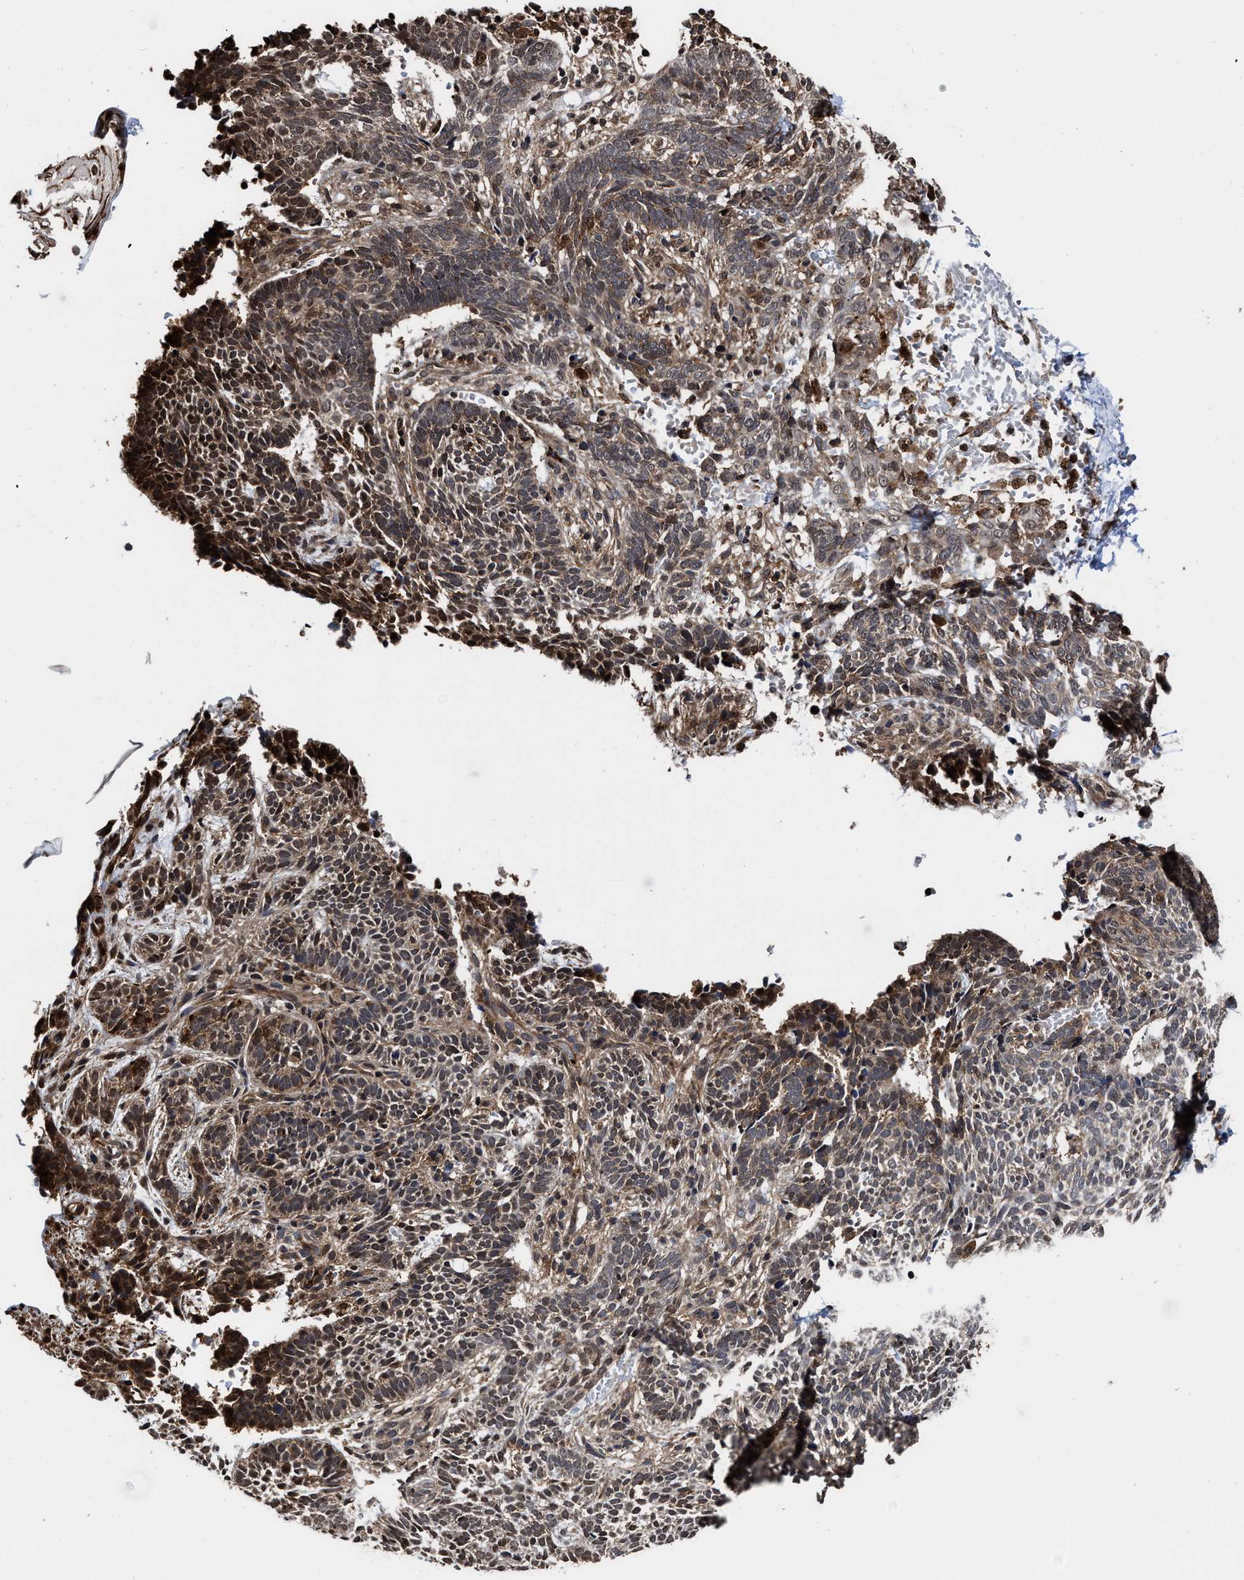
{"staining": {"intensity": "moderate", "quantity": "25%-75%", "location": "cytoplasmic/membranous,nuclear"}, "tissue": "skin cancer", "cell_type": "Tumor cells", "image_type": "cancer", "snomed": [{"axis": "morphology", "description": "Normal tissue, NOS"}, {"axis": "morphology", "description": "Basal cell carcinoma"}, {"axis": "topography", "description": "Skin"}], "caption": "Protein staining of skin cancer (basal cell carcinoma) tissue exhibits moderate cytoplasmic/membranous and nuclear positivity in approximately 25%-75% of tumor cells.", "gene": "SEPTIN2", "patient": {"sex": "male", "age": 87}}